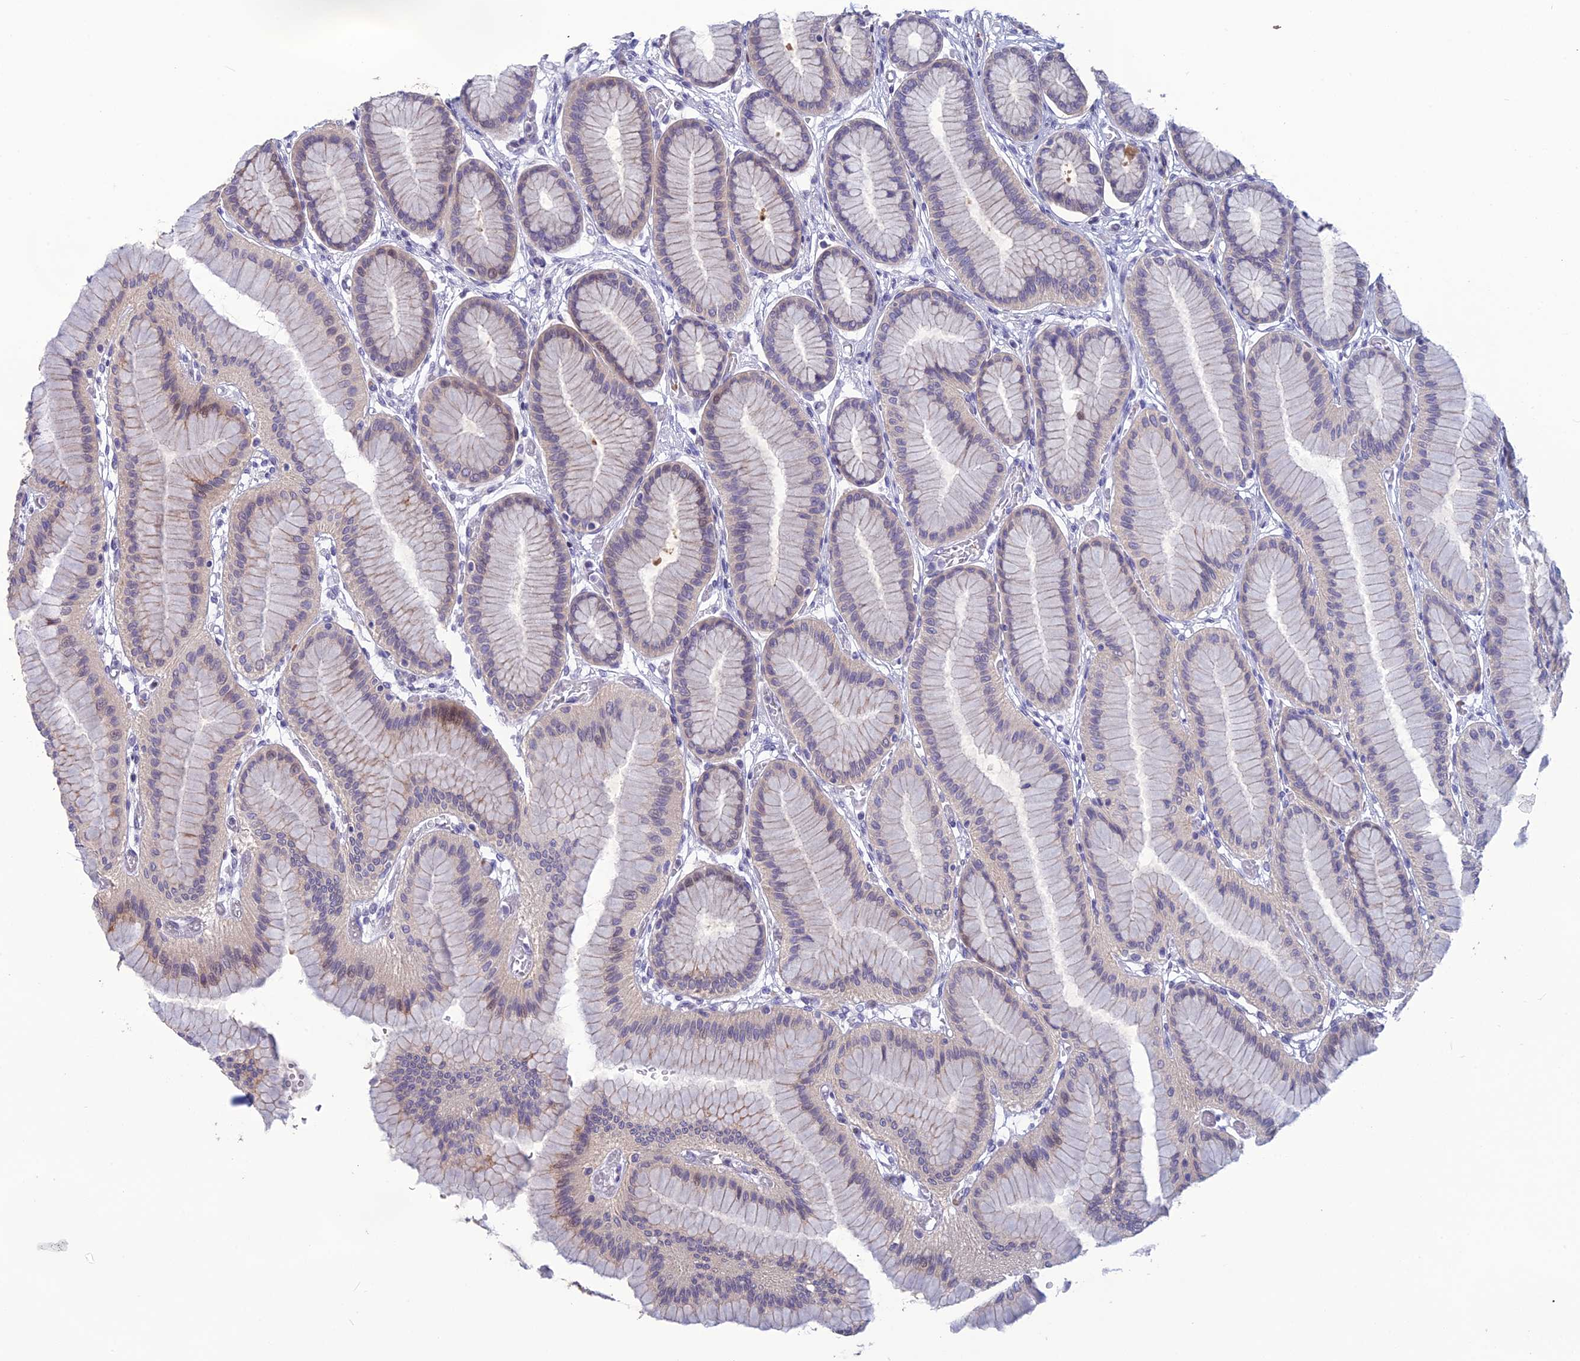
{"staining": {"intensity": "moderate", "quantity": "25%-75%", "location": "cytoplasmic/membranous"}, "tissue": "stomach", "cell_type": "Glandular cells", "image_type": "normal", "snomed": [{"axis": "morphology", "description": "Normal tissue, NOS"}, {"axis": "morphology", "description": "Adenocarcinoma, NOS"}, {"axis": "morphology", "description": "Adenocarcinoma, High grade"}, {"axis": "topography", "description": "Stomach, upper"}, {"axis": "topography", "description": "Stomach"}], "caption": "Normal stomach exhibits moderate cytoplasmic/membranous expression in approximately 25%-75% of glandular cells, visualized by immunohistochemistry.", "gene": "TMEM134", "patient": {"sex": "female", "age": 65}}